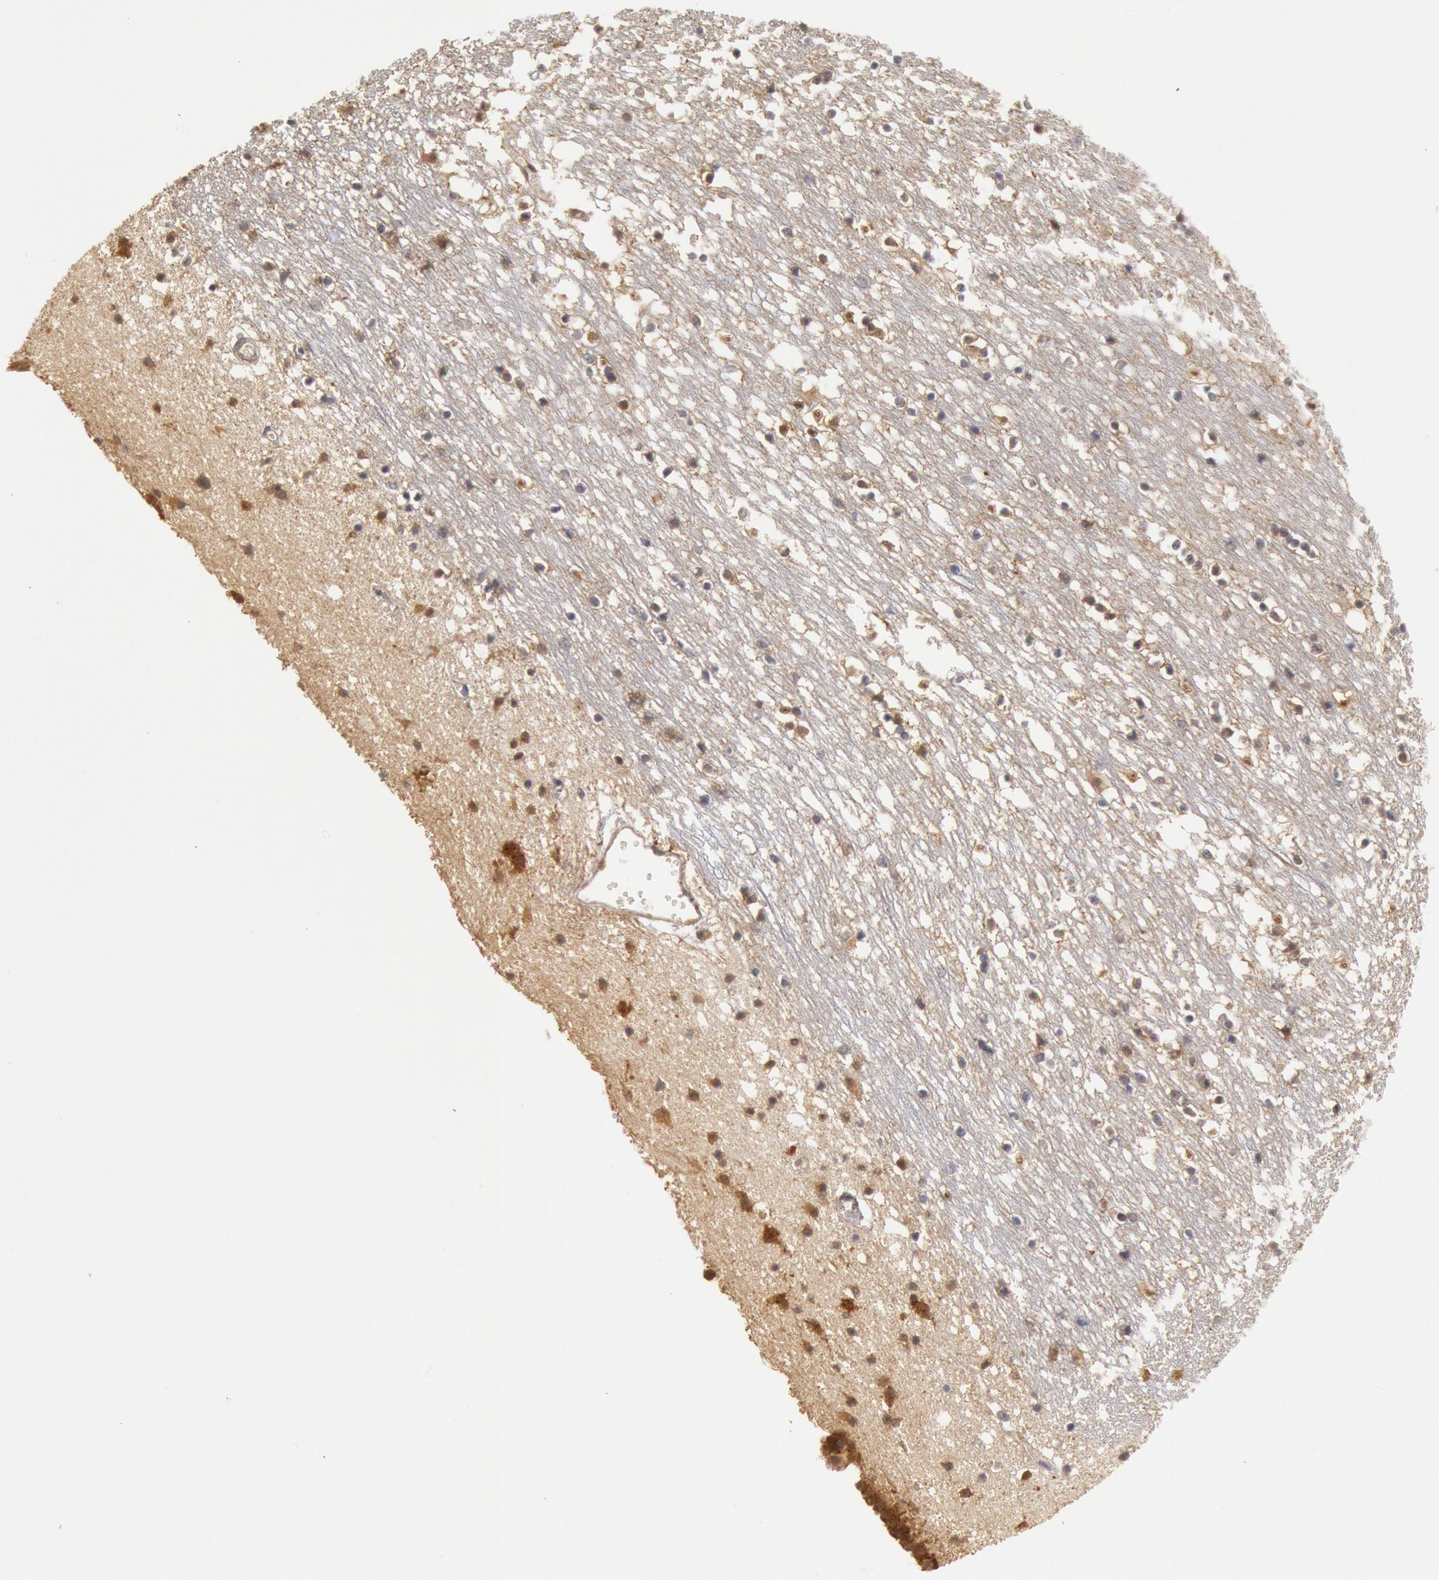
{"staining": {"intensity": "weak", "quantity": "<25%", "location": "cytoplasmic/membranous"}, "tissue": "caudate", "cell_type": "Glial cells", "image_type": "normal", "snomed": [{"axis": "morphology", "description": "Normal tissue, NOS"}, {"axis": "topography", "description": "Lateral ventricle wall"}], "caption": "Immunohistochemistry micrograph of normal human caudate stained for a protein (brown), which reveals no expression in glial cells. (Brightfield microscopy of DAB (3,3'-diaminobenzidine) IHC at high magnification).", "gene": "DNAJA1", "patient": {"sex": "male", "age": 45}}